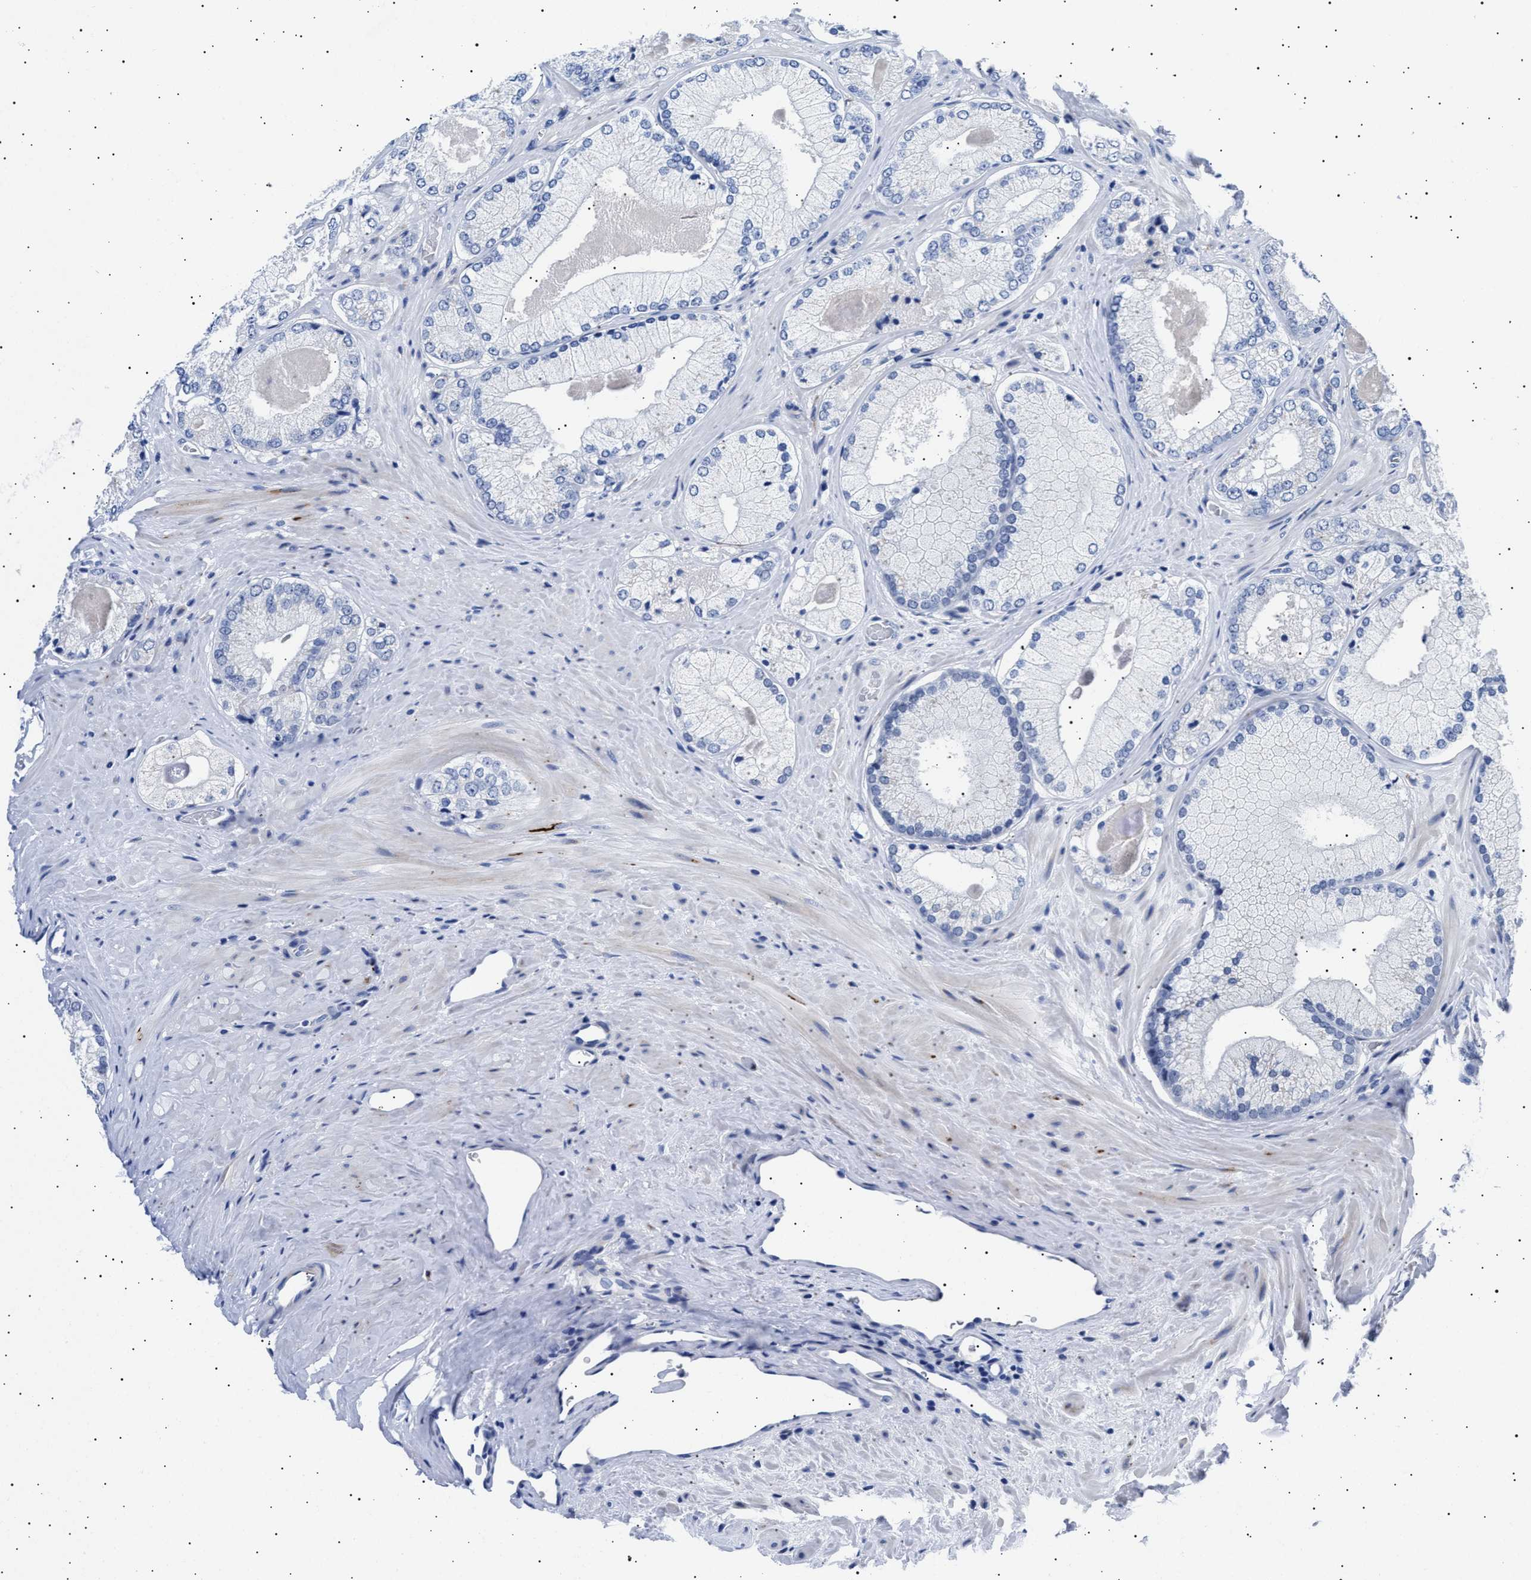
{"staining": {"intensity": "negative", "quantity": "none", "location": "none"}, "tissue": "prostate cancer", "cell_type": "Tumor cells", "image_type": "cancer", "snomed": [{"axis": "morphology", "description": "Adenocarcinoma, Low grade"}, {"axis": "topography", "description": "Prostate"}], "caption": "DAB (3,3'-diaminobenzidine) immunohistochemical staining of human low-grade adenocarcinoma (prostate) reveals no significant expression in tumor cells.", "gene": "HEMGN", "patient": {"sex": "male", "age": 65}}